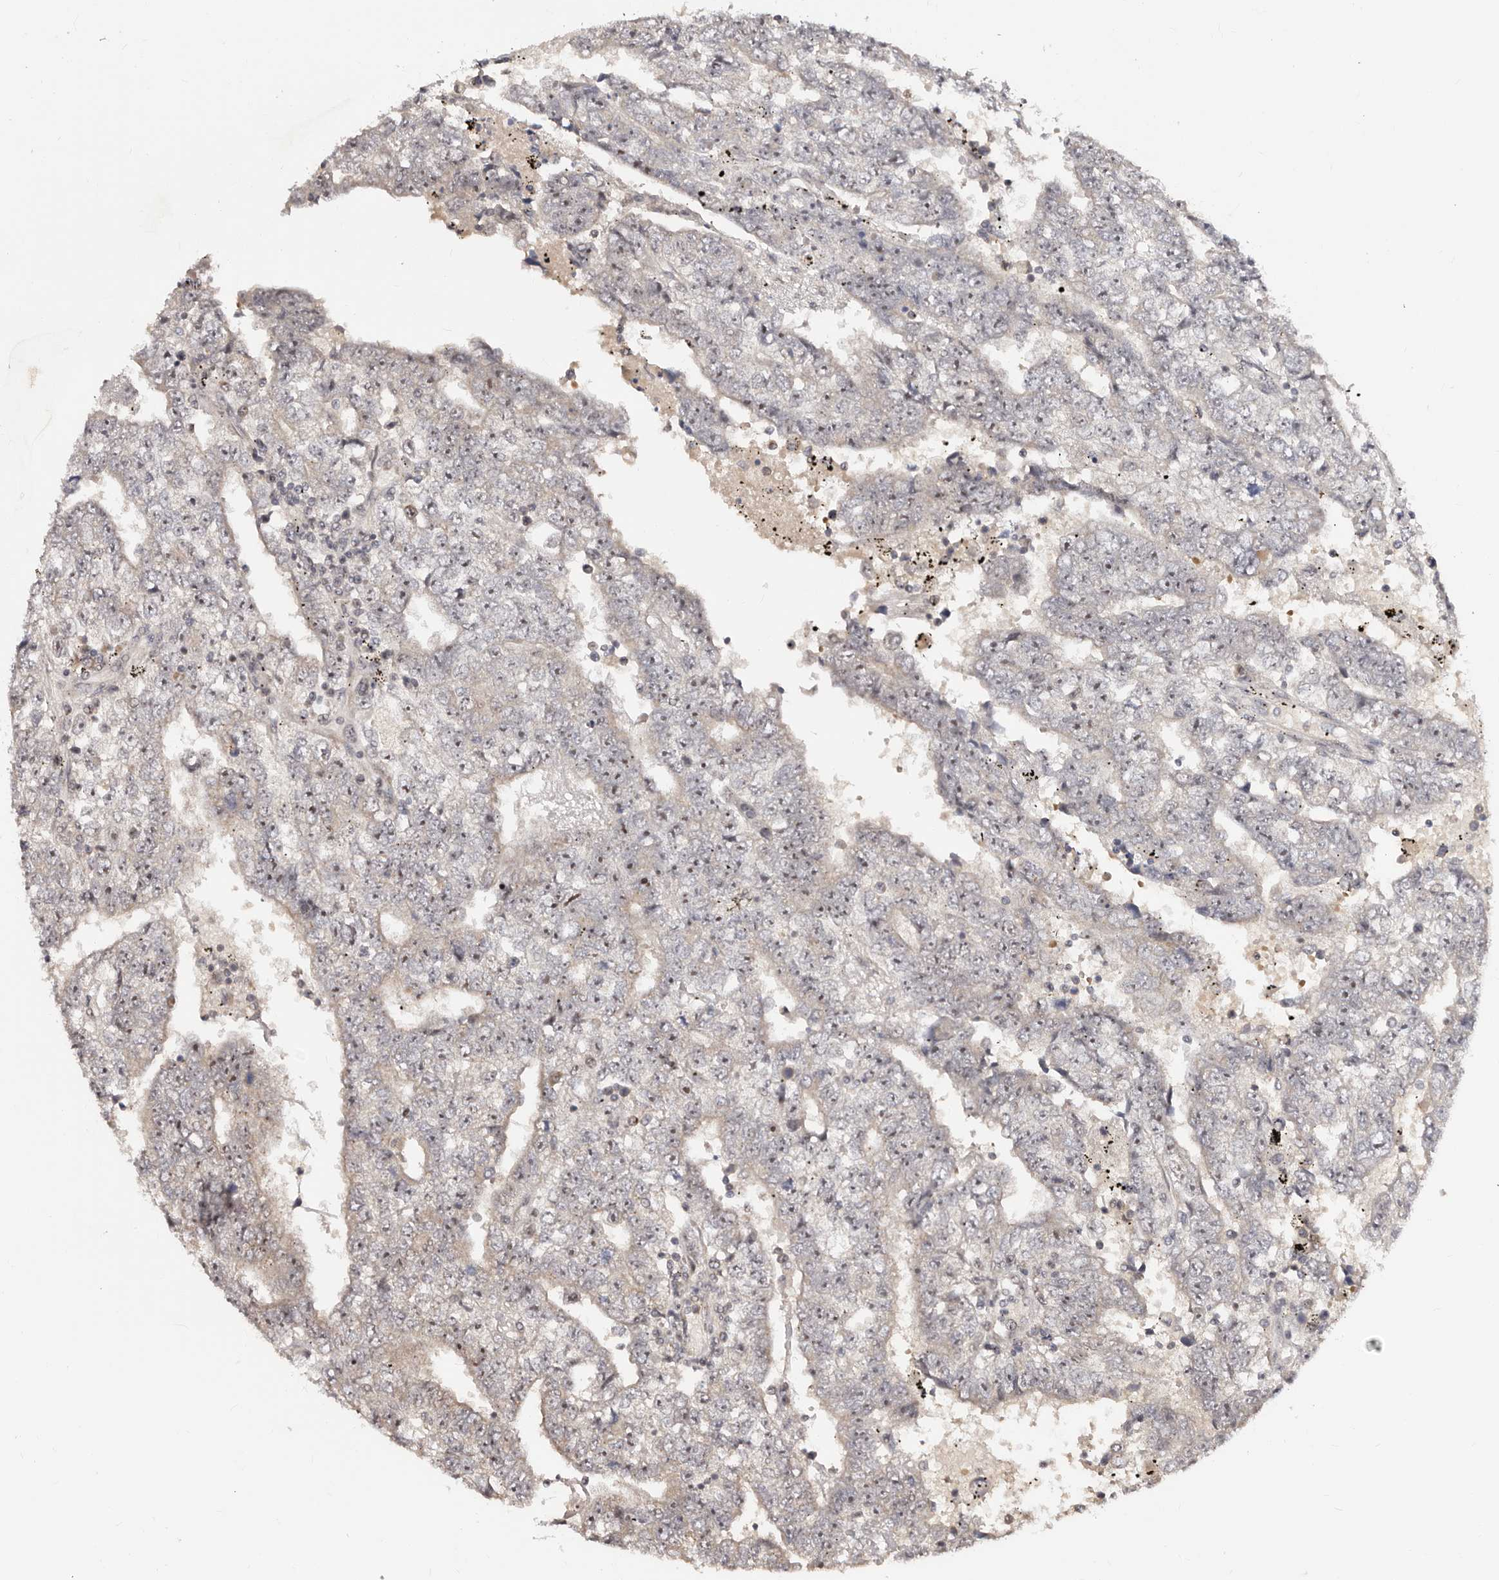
{"staining": {"intensity": "moderate", "quantity": ">75%", "location": "nuclear"}, "tissue": "testis cancer", "cell_type": "Tumor cells", "image_type": "cancer", "snomed": [{"axis": "morphology", "description": "Carcinoma, Embryonal, NOS"}, {"axis": "topography", "description": "Testis"}], "caption": "Human embryonal carcinoma (testis) stained with a brown dye shows moderate nuclear positive positivity in approximately >75% of tumor cells.", "gene": "APOL6", "patient": {"sex": "male", "age": 25}}